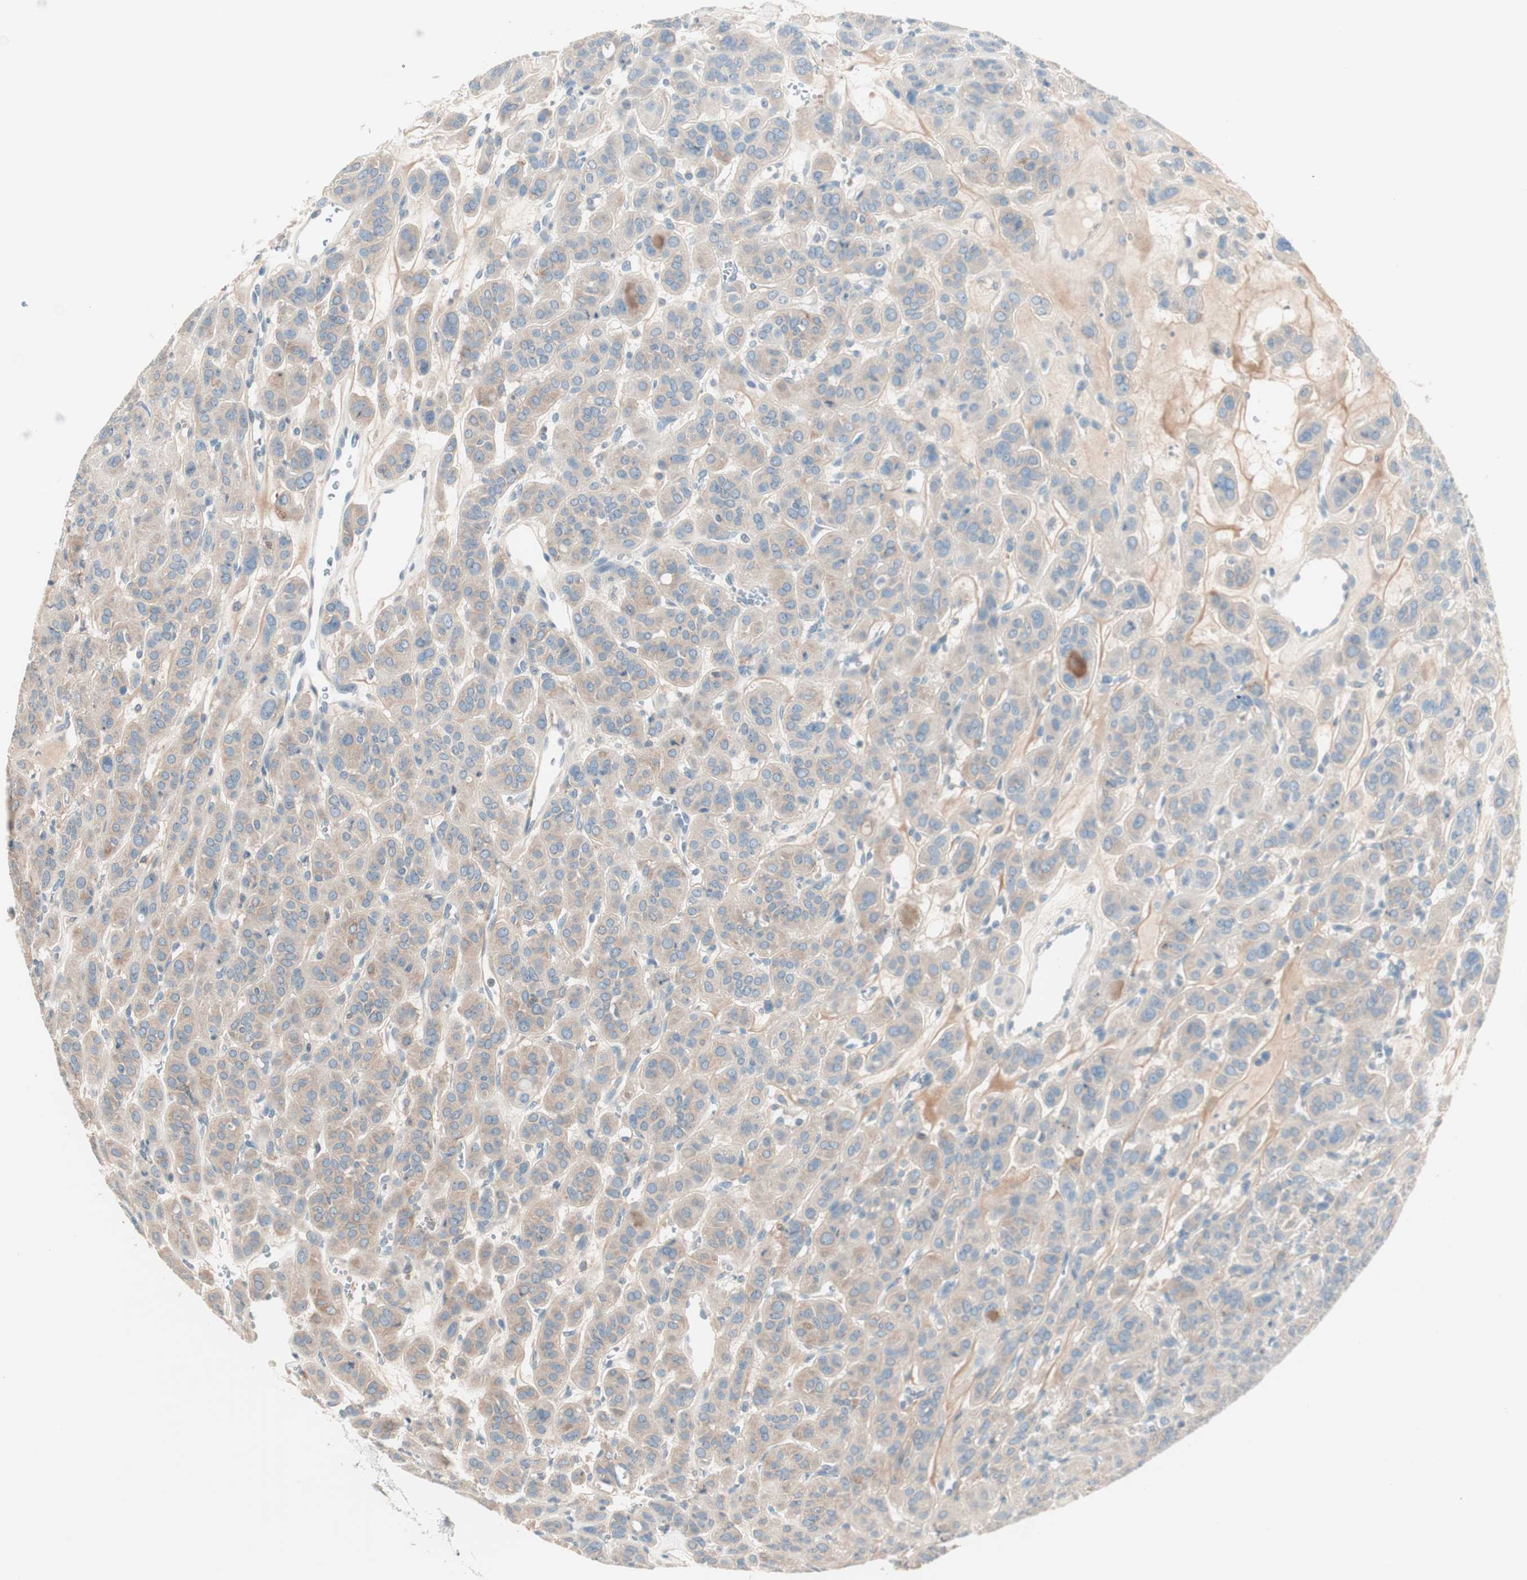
{"staining": {"intensity": "weak", "quantity": "25%-75%", "location": "cytoplasmic/membranous"}, "tissue": "thyroid cancer", "cell_type": "Tumor cells", "image_type": "cancer", "snomed": [{"axis": "morphology", "description": "Follicular adenoma carcinoma, NOS"}, {"axis": "topography", "description": "Thyroid gland"}], "caption": "DAB (3,3'-diaminobenzidine) immunohistochemical staining of thyroid cancer (follicular adenoma carcinoma) shows weak cytoplasmic/membranous protein staining in approximately 25%-75% of tumor cells.", "gene": "RAD54B", "patient": {"sex": "female", "age": 71}}